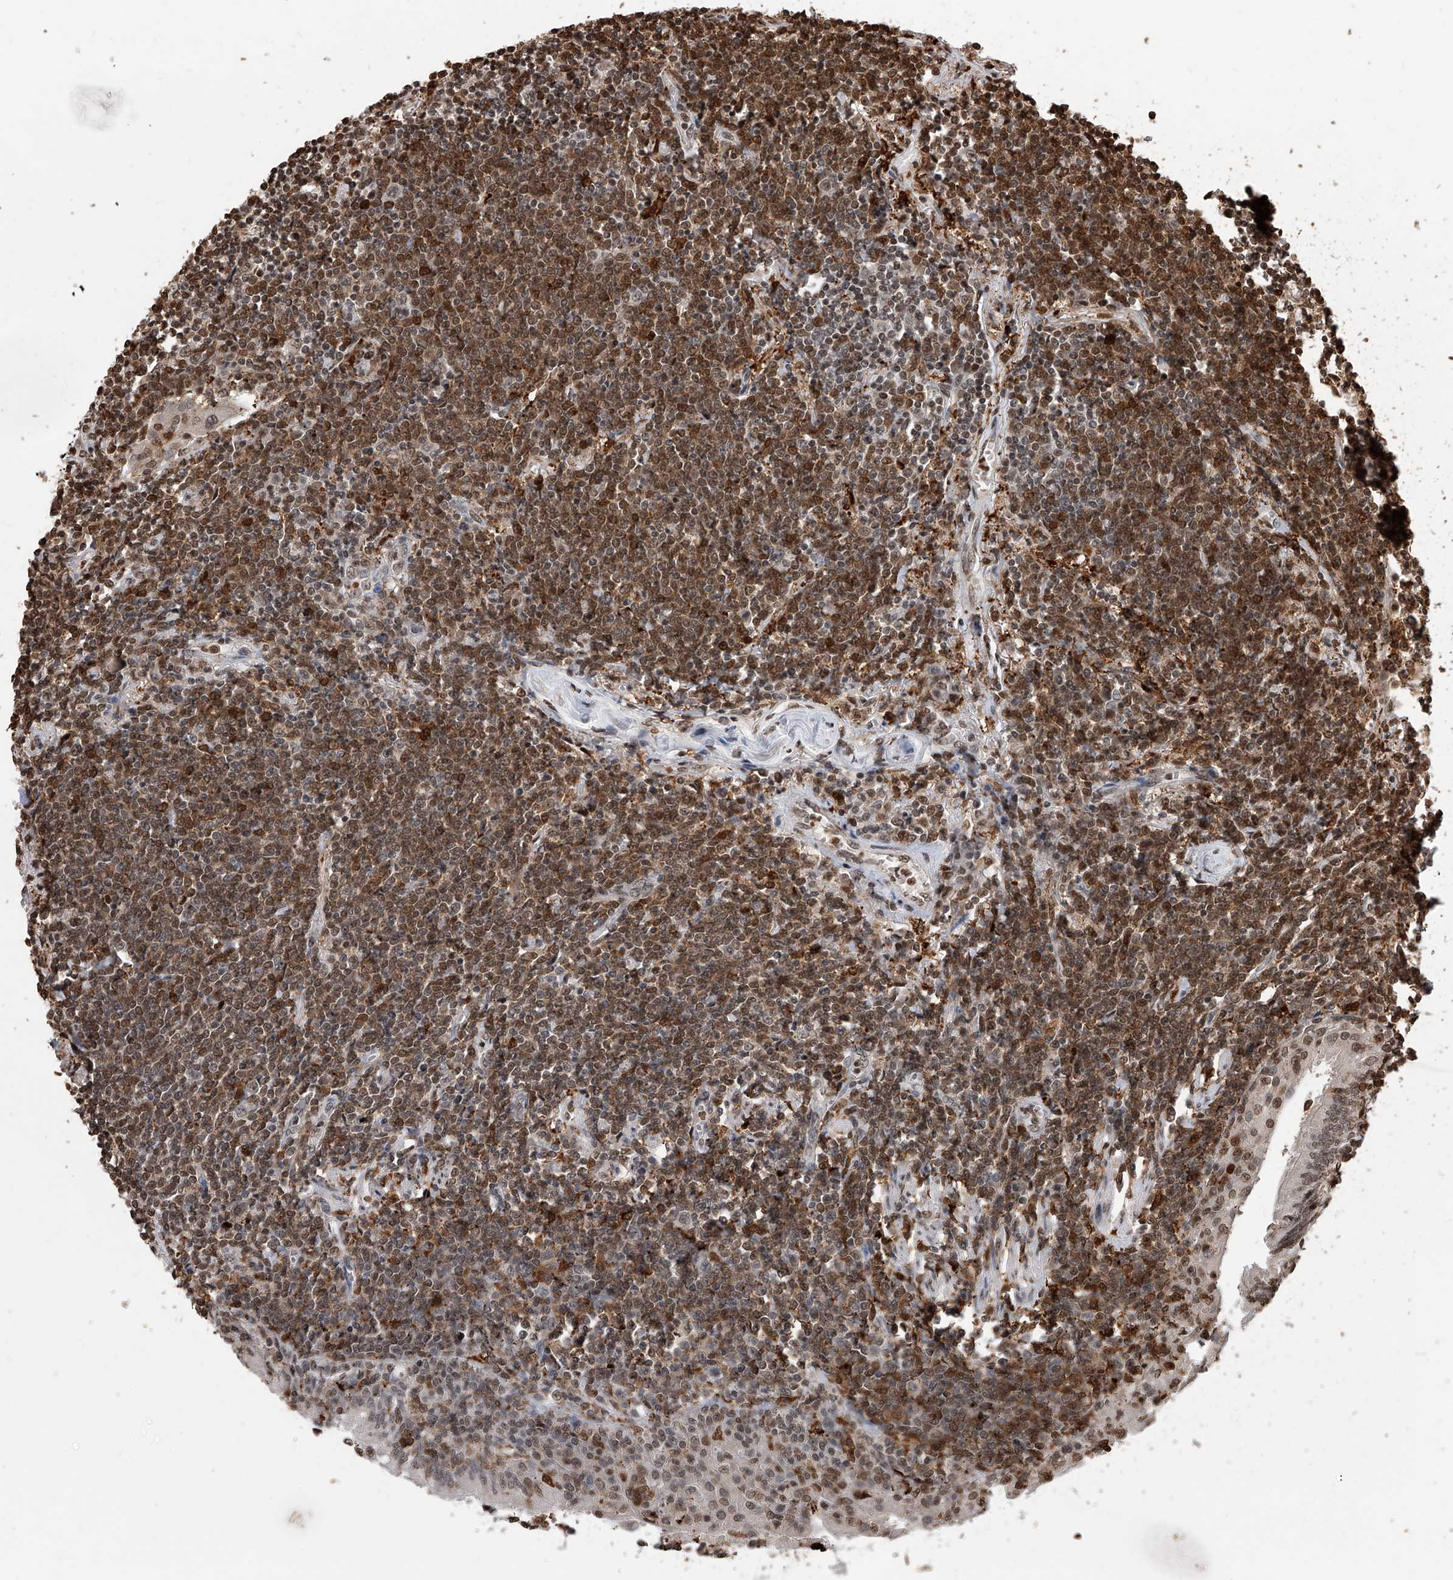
{"staining": {"intensity": "moderate", "quantity": ">75%", "location": "cytoplasmic/membranous,nuclear"}, "tissue": "lymphoma", "cell_type": "Tumor cells", "image_type": "cancer", "snomed": [{"axis": "morphology", "description": "Malignant lymphoma, non-Hodgkin's type, Low grade"}, {"axis": "topography", "description": "Lung"}], "caption": "Immunohistochemistry (IHC) (DAB) staining of malignant lymphoma, non-Hodgkin's type (low-grade) exhibits moderate cytoplasmic/membranous and nuclear protein expression in approximately >75% of tumor cells. Using DAB (3,3'-diaminobenzidine) (brown) and hematoxylin (blue) stains, captured at high magnification using brightfield microscopy.", "gene": "CFAP410", "patient": {"sex": "female", "age": 71}}